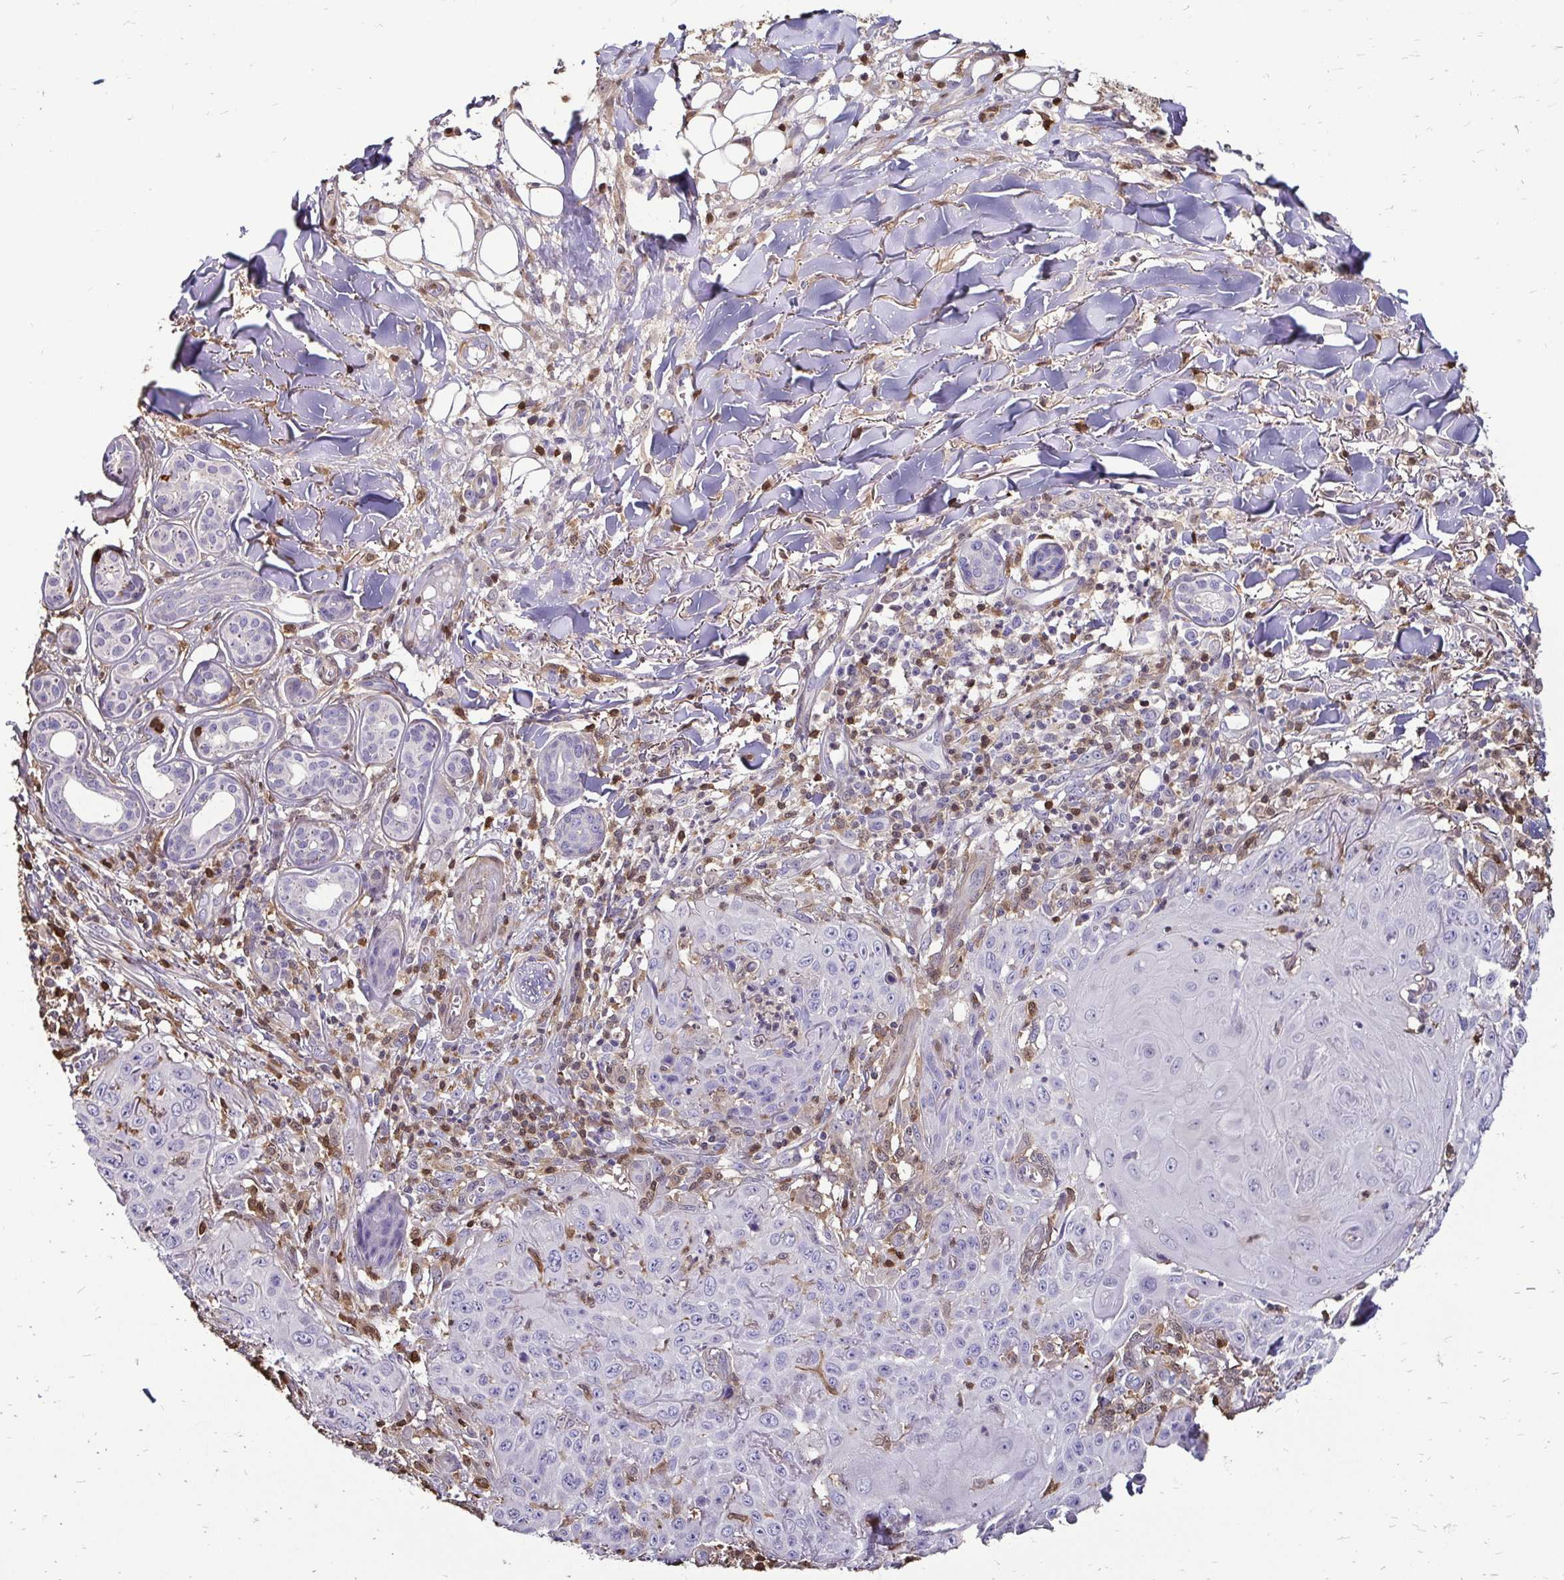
{"staining": {"intensity": "negative", "quantity": "none", "location": "none"}, "tissue": "skin cancer", "cell_type": "Tumor cells", "image_type": "cancer", "snomed": [{"axis": "morphology", "description": "Squamous cell carcinoma, NOS"}, {"axis": "topography", "description": "Skin"}], "caption": "Tumor cells show no significant protein expression in skin squamous cell carcinoma. The staining is performed using DAB (3,3'-diaminobenzidine) brown chromogen with nuclei counter-stained in using hematoxylin.", "gene": "ZFP1", "patient": {"sex": "male", "age": 75}}